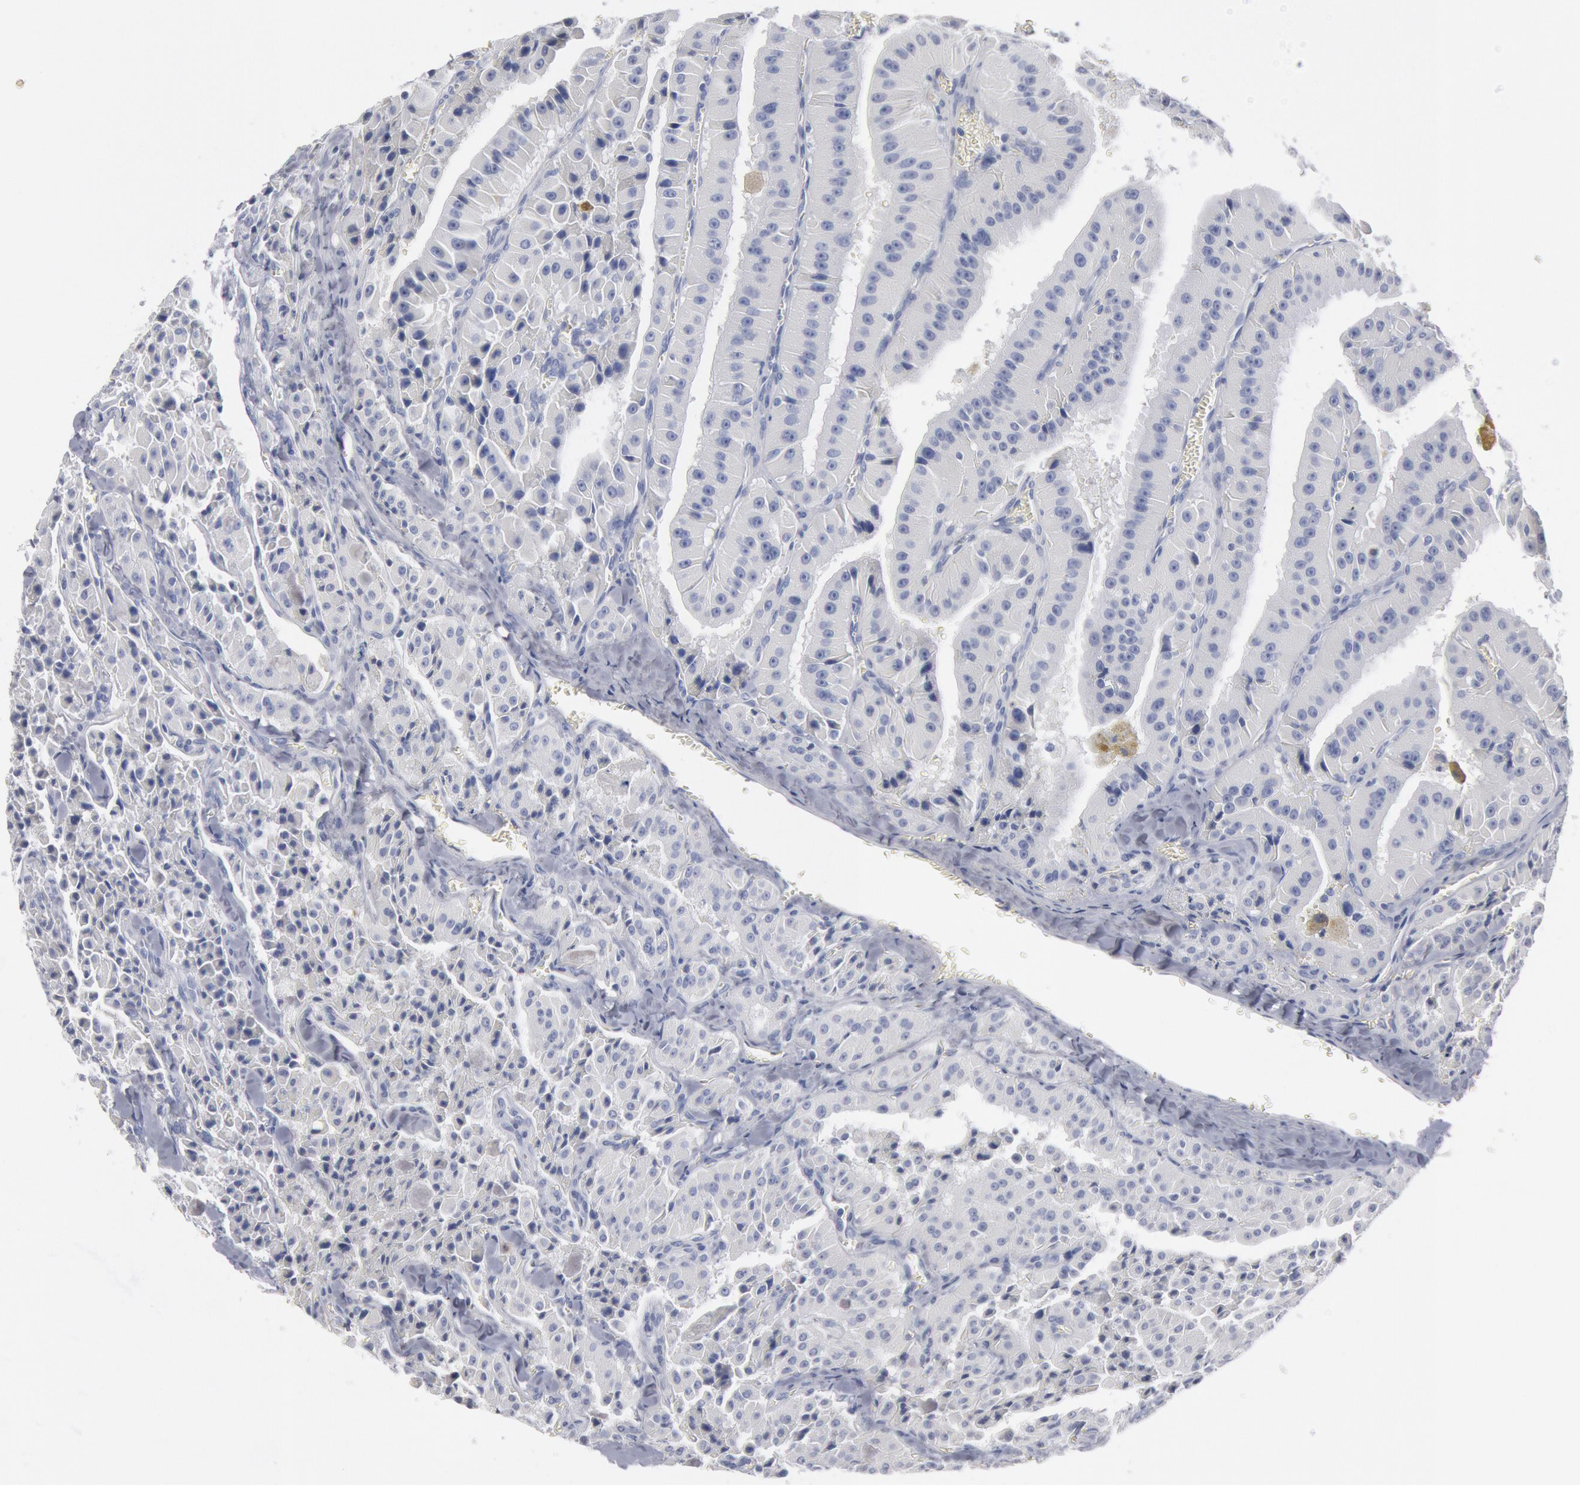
{"staining": {"intensity": "negative", "quantity": "none", "location": "none"}, "tissue": "thyroid cancer", "cell_type": "Tumor cells", "image_type": "cancer", "snomed": [{"axis": "morphology", "description": "Carcinoma, NOS"}, {"axis": "topography", "description": "Thyroid gland"}], "caption": "The photomicrograph reveals no staining of tumor cells in thyroid cancer (carcinoma).", "gene": "FOXA2", "patient": {"sex": "male", "age": 76}}